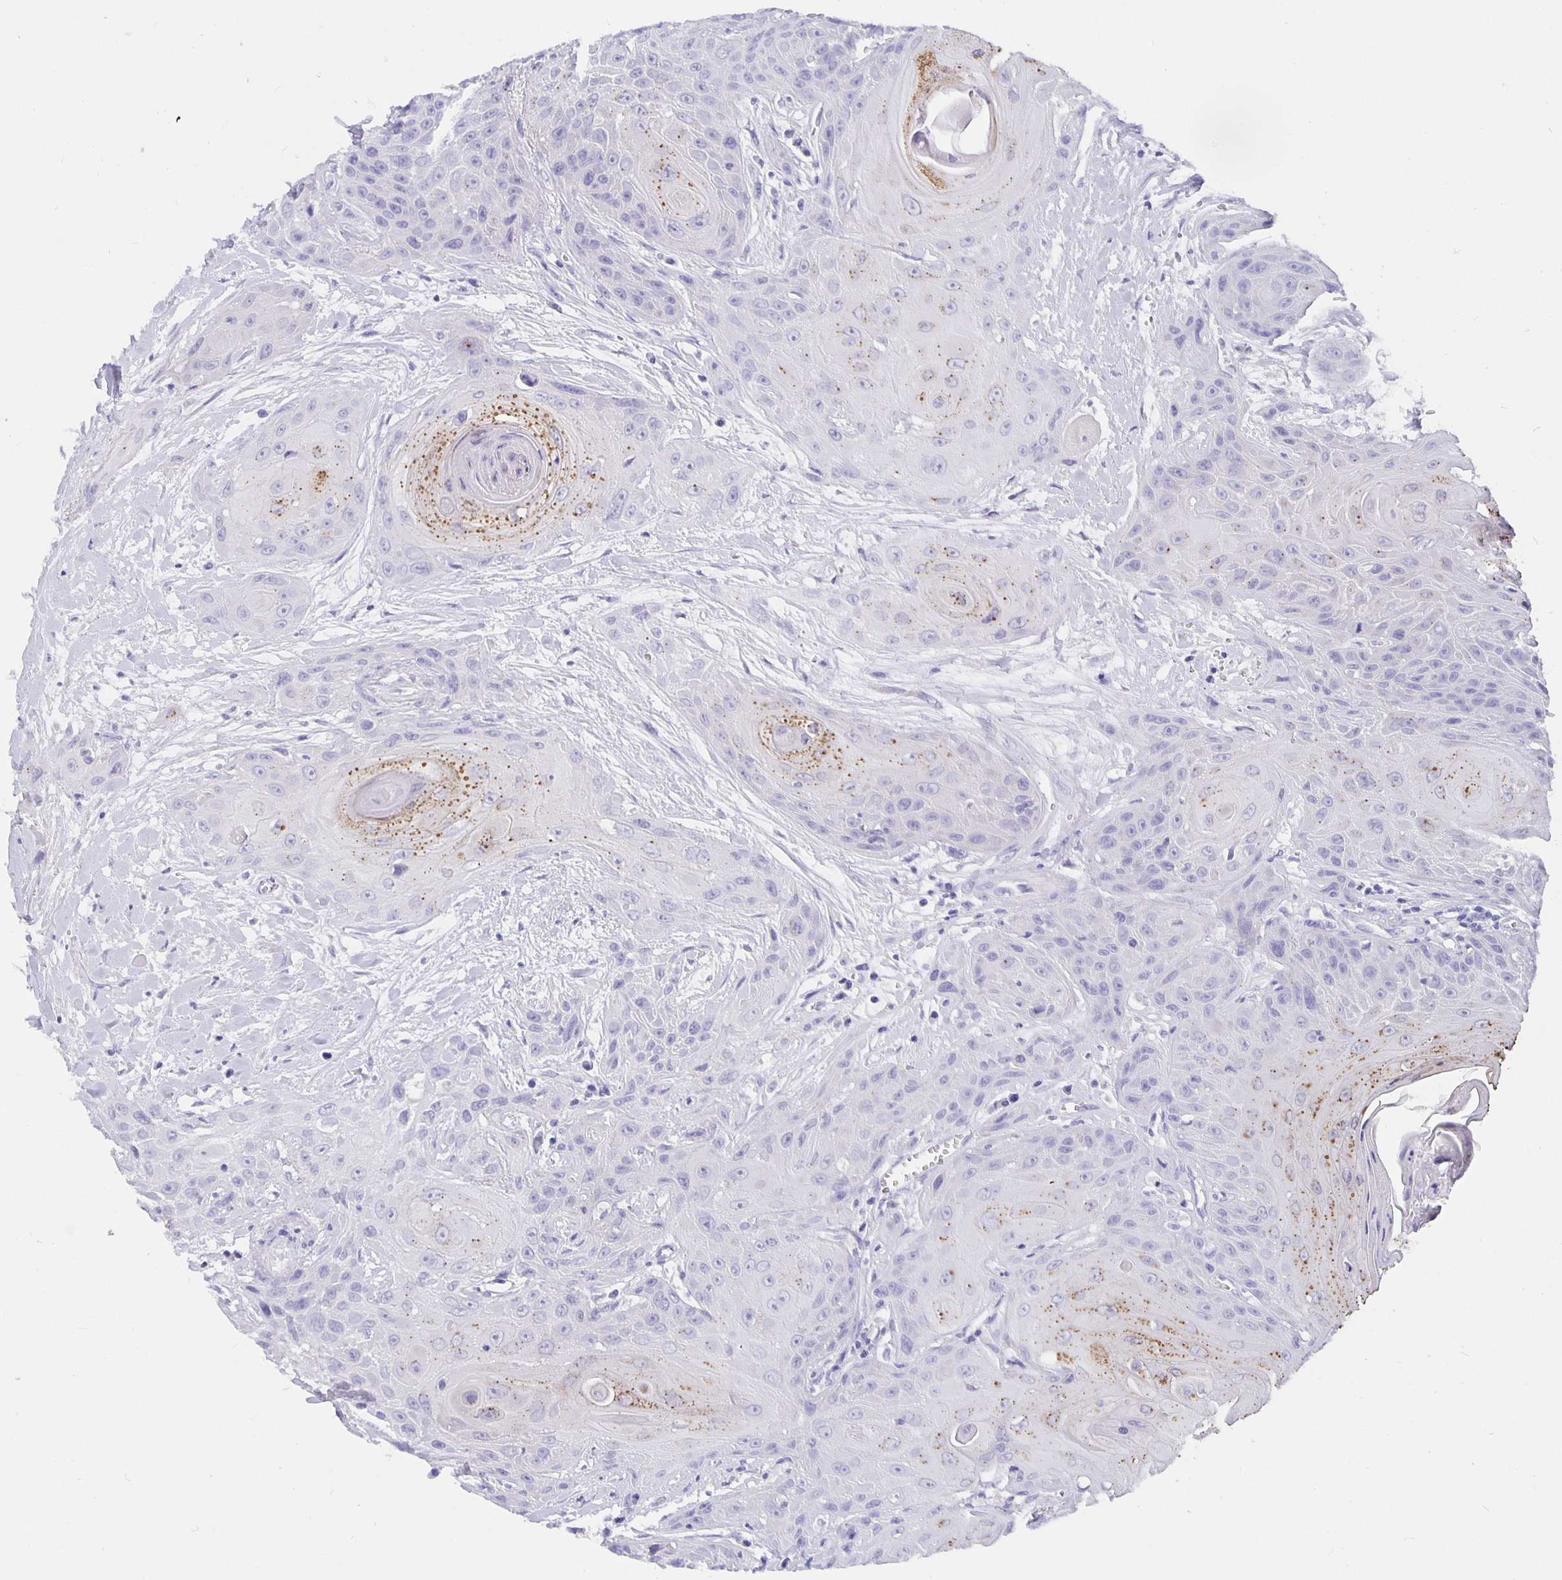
{"staining": {"intensity": "negative", "quantity": "none", "location": "none"}, "tissue": "head and neck cancer", "cell_type": "Tumor cells", "image_type": "cancer", "snomed": [{"axis": "morphology", "description": "Squamous cell carcinoma, NOS"}, {"axis": "topography", "description": "Head-Neck"}], "caption": "Immunohistochemistry (IHC) photomicrograph of neoplastic tissue: head and neck cancer (squamous cell carcinoma) stained with DAB (3,3'-diaminobenzidine) shows no significant protein staining in tumor cells.", "gene": "CFAP74", "patient": {"sex": "female", "age": 73}}